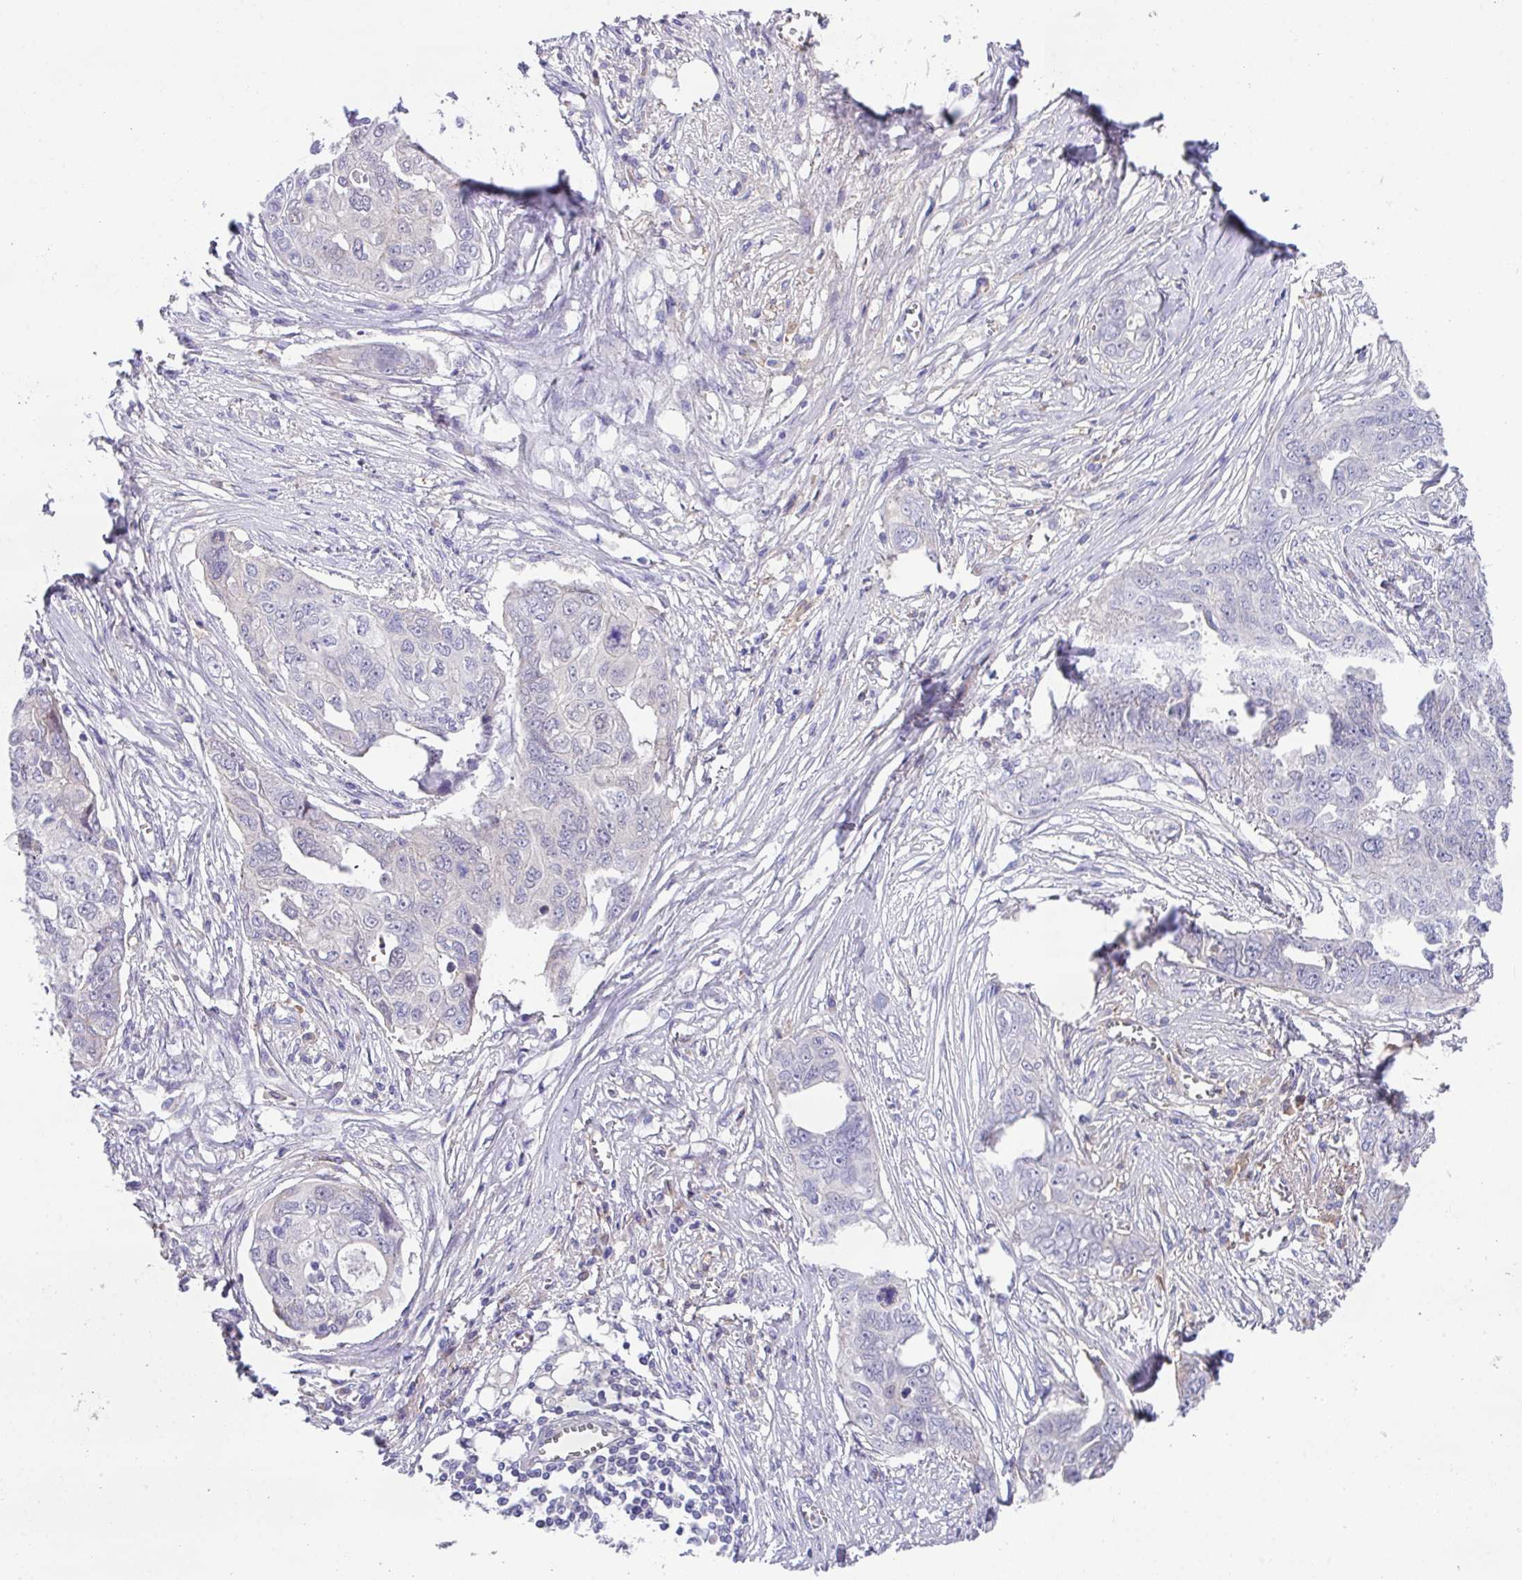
{"staining": {"intensity": "negative", "quantity": "none", "location": "none"}, "tissue": "ovarian cancer", "cell_type": "Tumor cells", "image_type": "cancer", "snomed": [{"axis": "morphology", "description": "Carcinoma, endometroid"}, {"axis": "topography", "description": "Ovary"}], "caption": "Endometroid carcinoma (ovarian) was stained to show a protein in brown. There is no significant expression in tumor cells.", "gene": "DNAL1", "patient": {"sex": "female", "age": 70}}